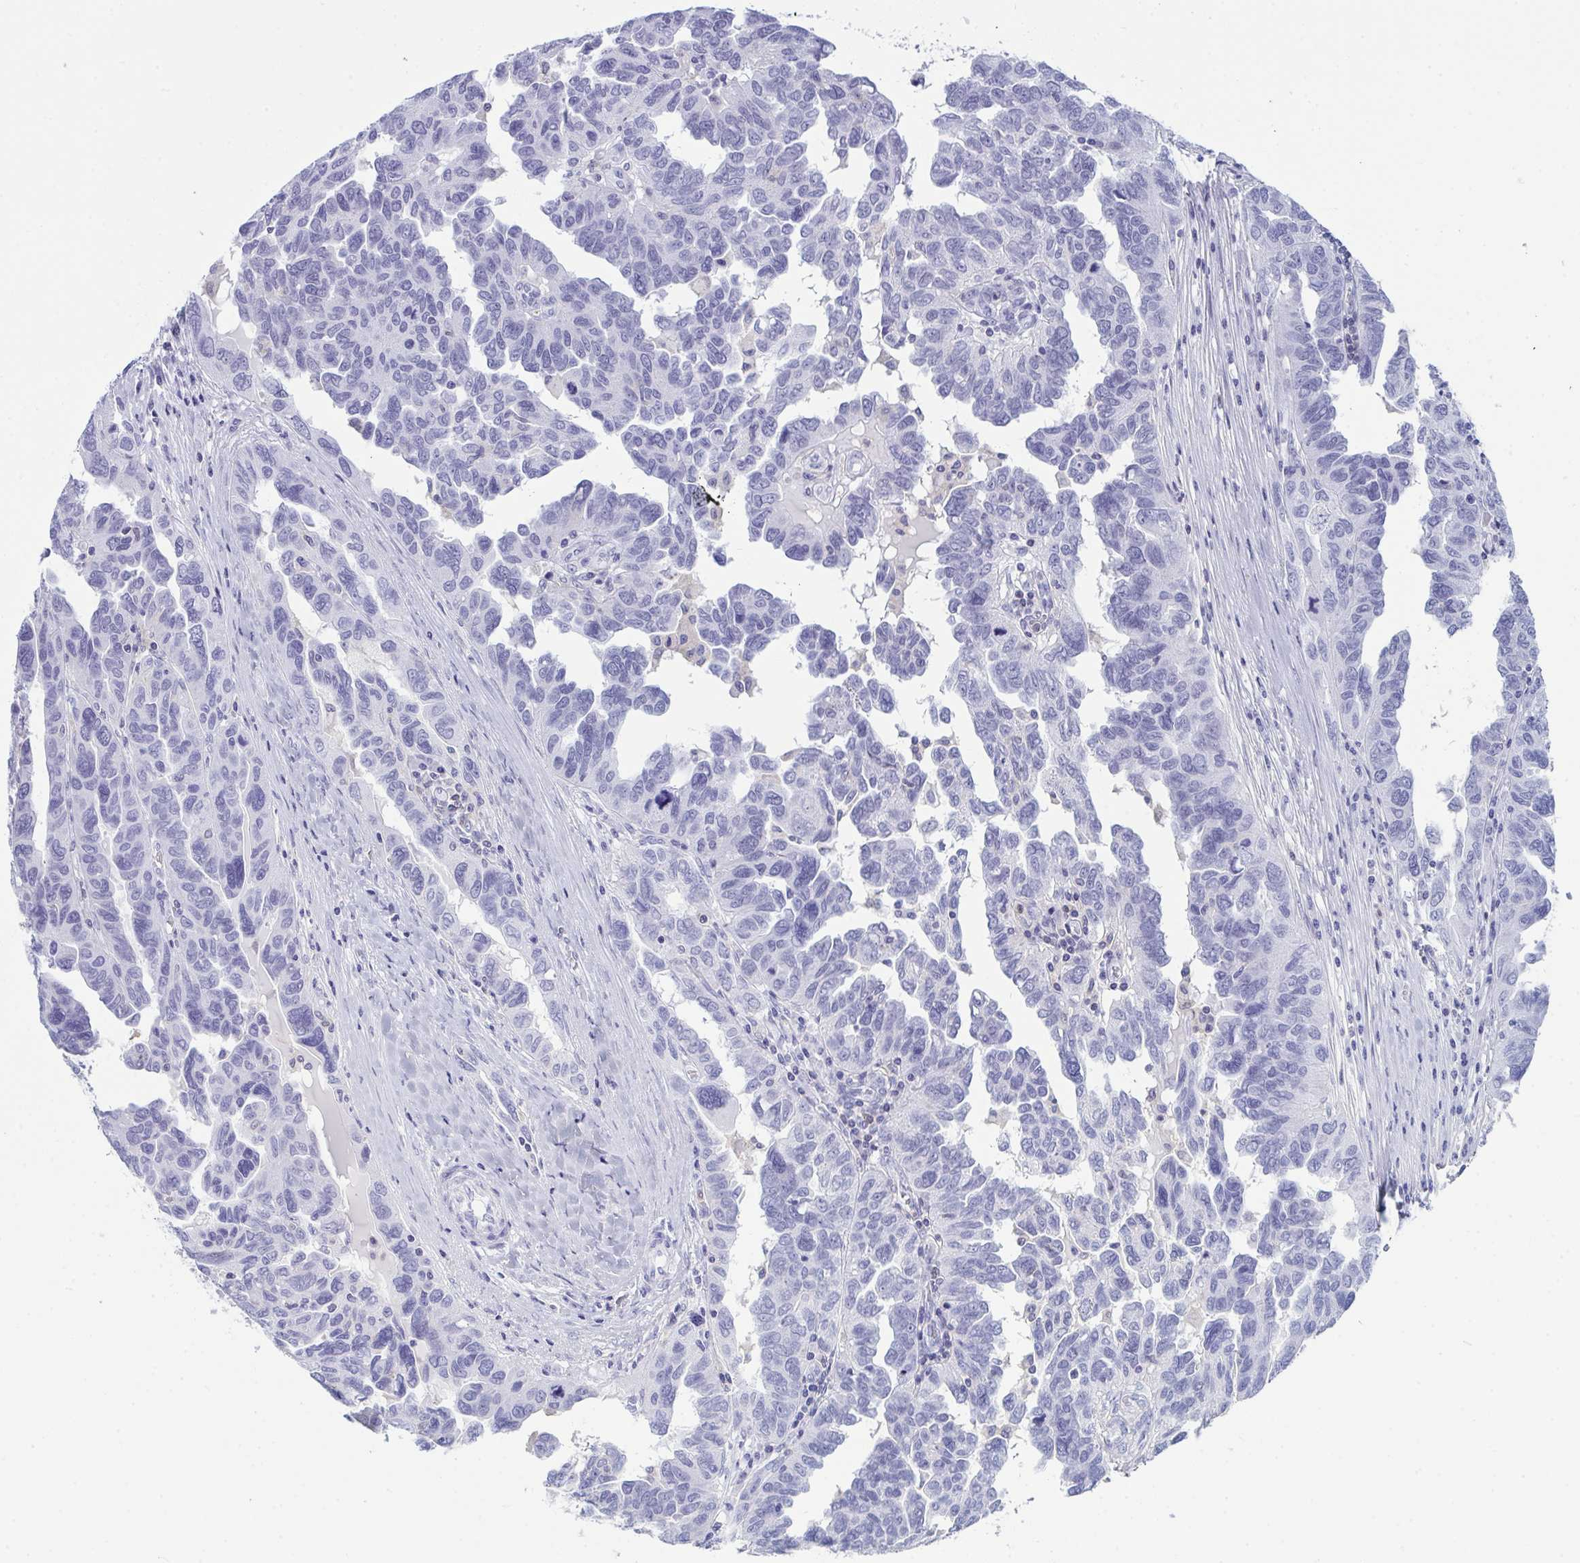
{"staining": {"intensity": "negative", "quantity": "none", "location": "none"}, "tissue": "ovarian cancer", "cell_type": "Tumor cells", "image_type": "cancer", "snomed": [{"axis": "morphology", "description": "Cystadenocarcinoma, serous, NOS"}, {"axis": "topography", "description": "Ovary"}], "caption": "A micrograph of human ovarian cancer is negative for staining in tumor cells.", "gene": "MYO1F", "patient": {"sex": "female", "age": 64}}